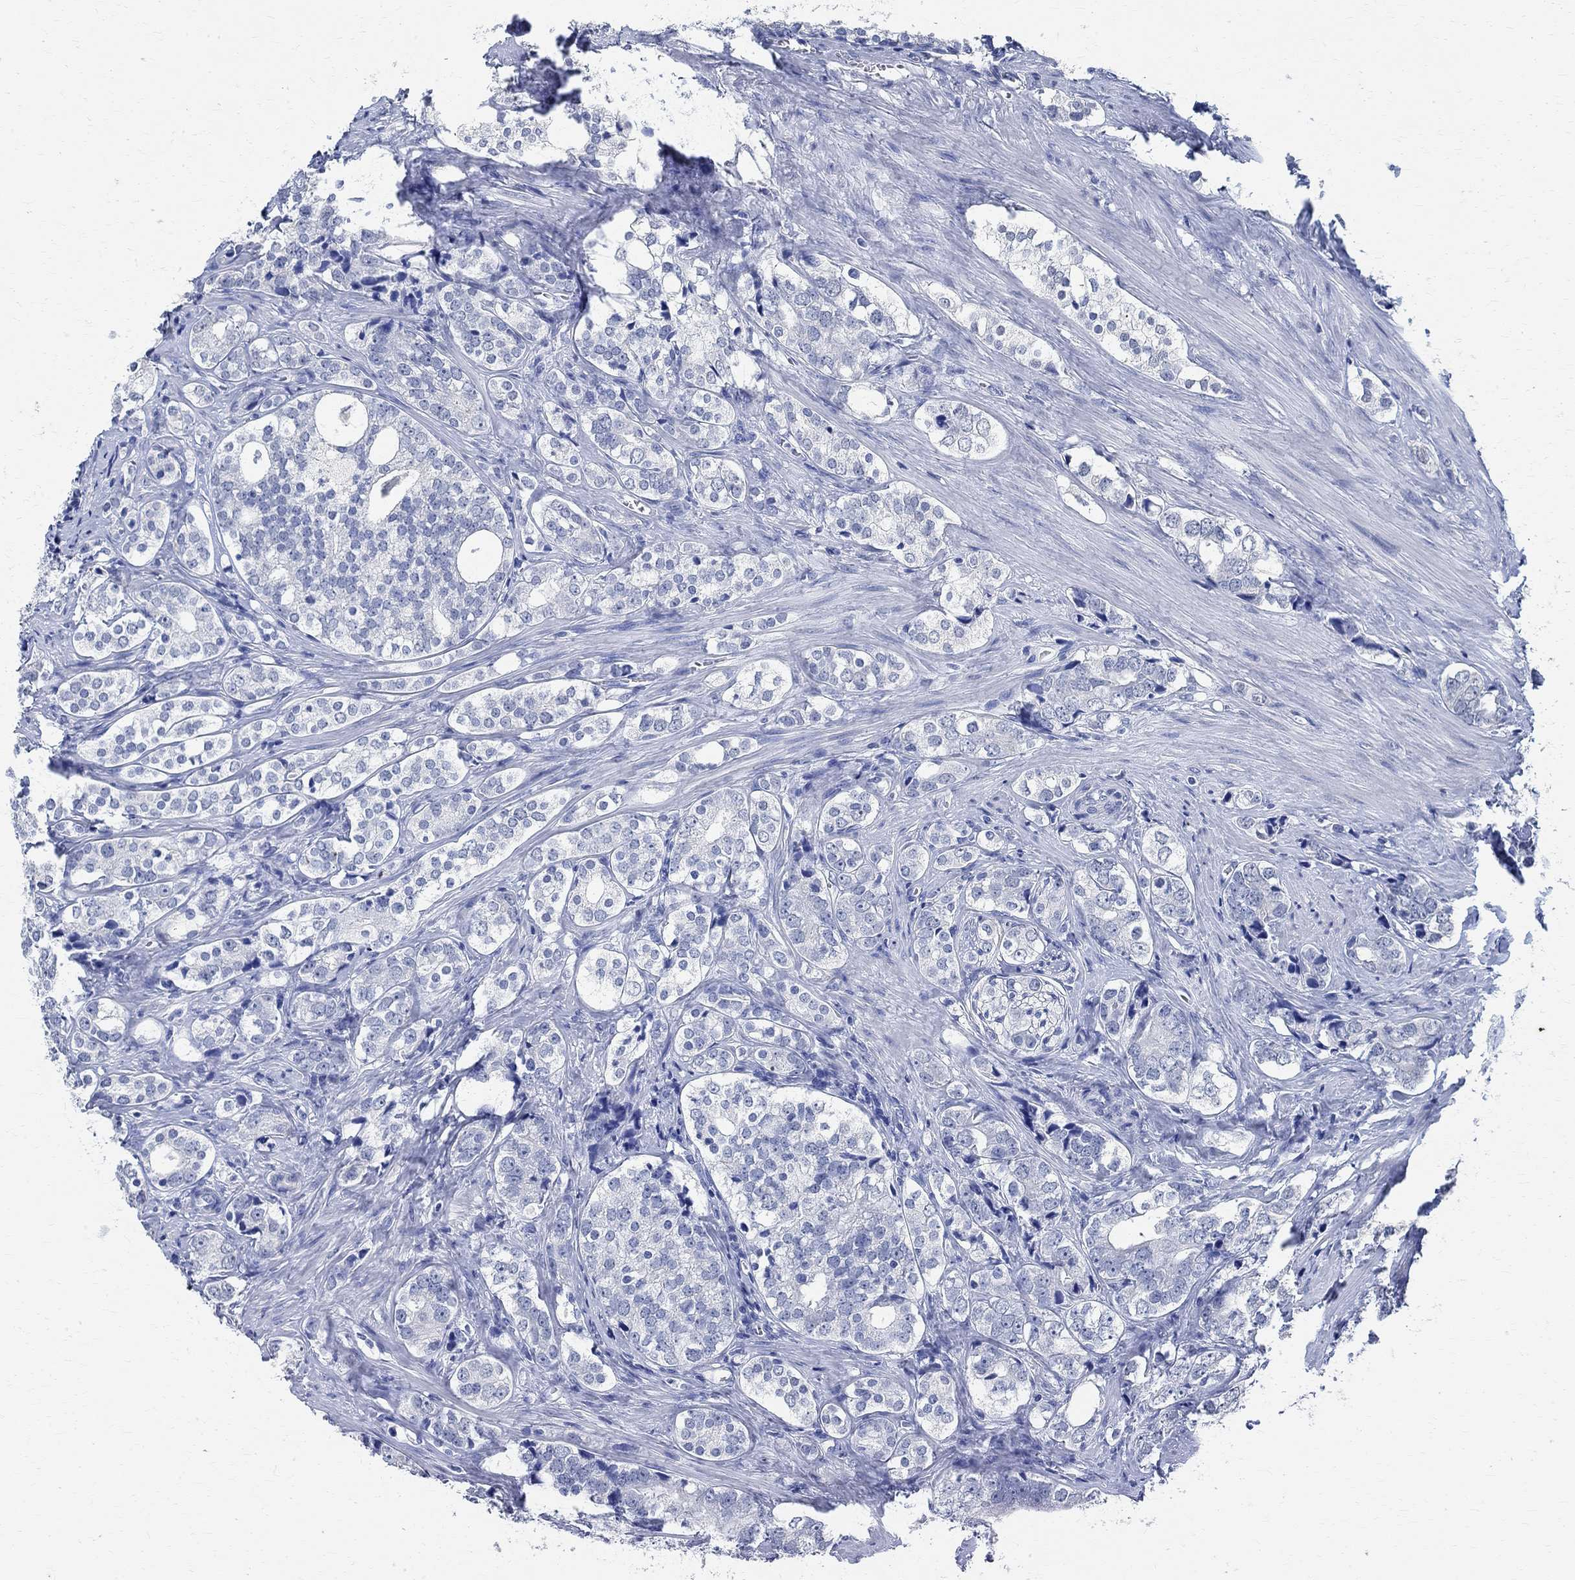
{"staining": {"intensity": "negative", "quantity": "none", "location": "none"}, "tissue": "prostate cancer", "cell_type": "Tumor cells", "image_type": "cancer", "snomed": [{"axis": "morphology", "description": "Adenocarcinoma, NOS"}, {"axis": "topography", "description": "Prostate and seminal vesicle, NOS"}], "caption": "Tumor cells are negative for brown protein staining in prostate cancer (adenocarcinoma).", "gene": "TMEM221", "patient": {"sex": "male", "age": 63}}